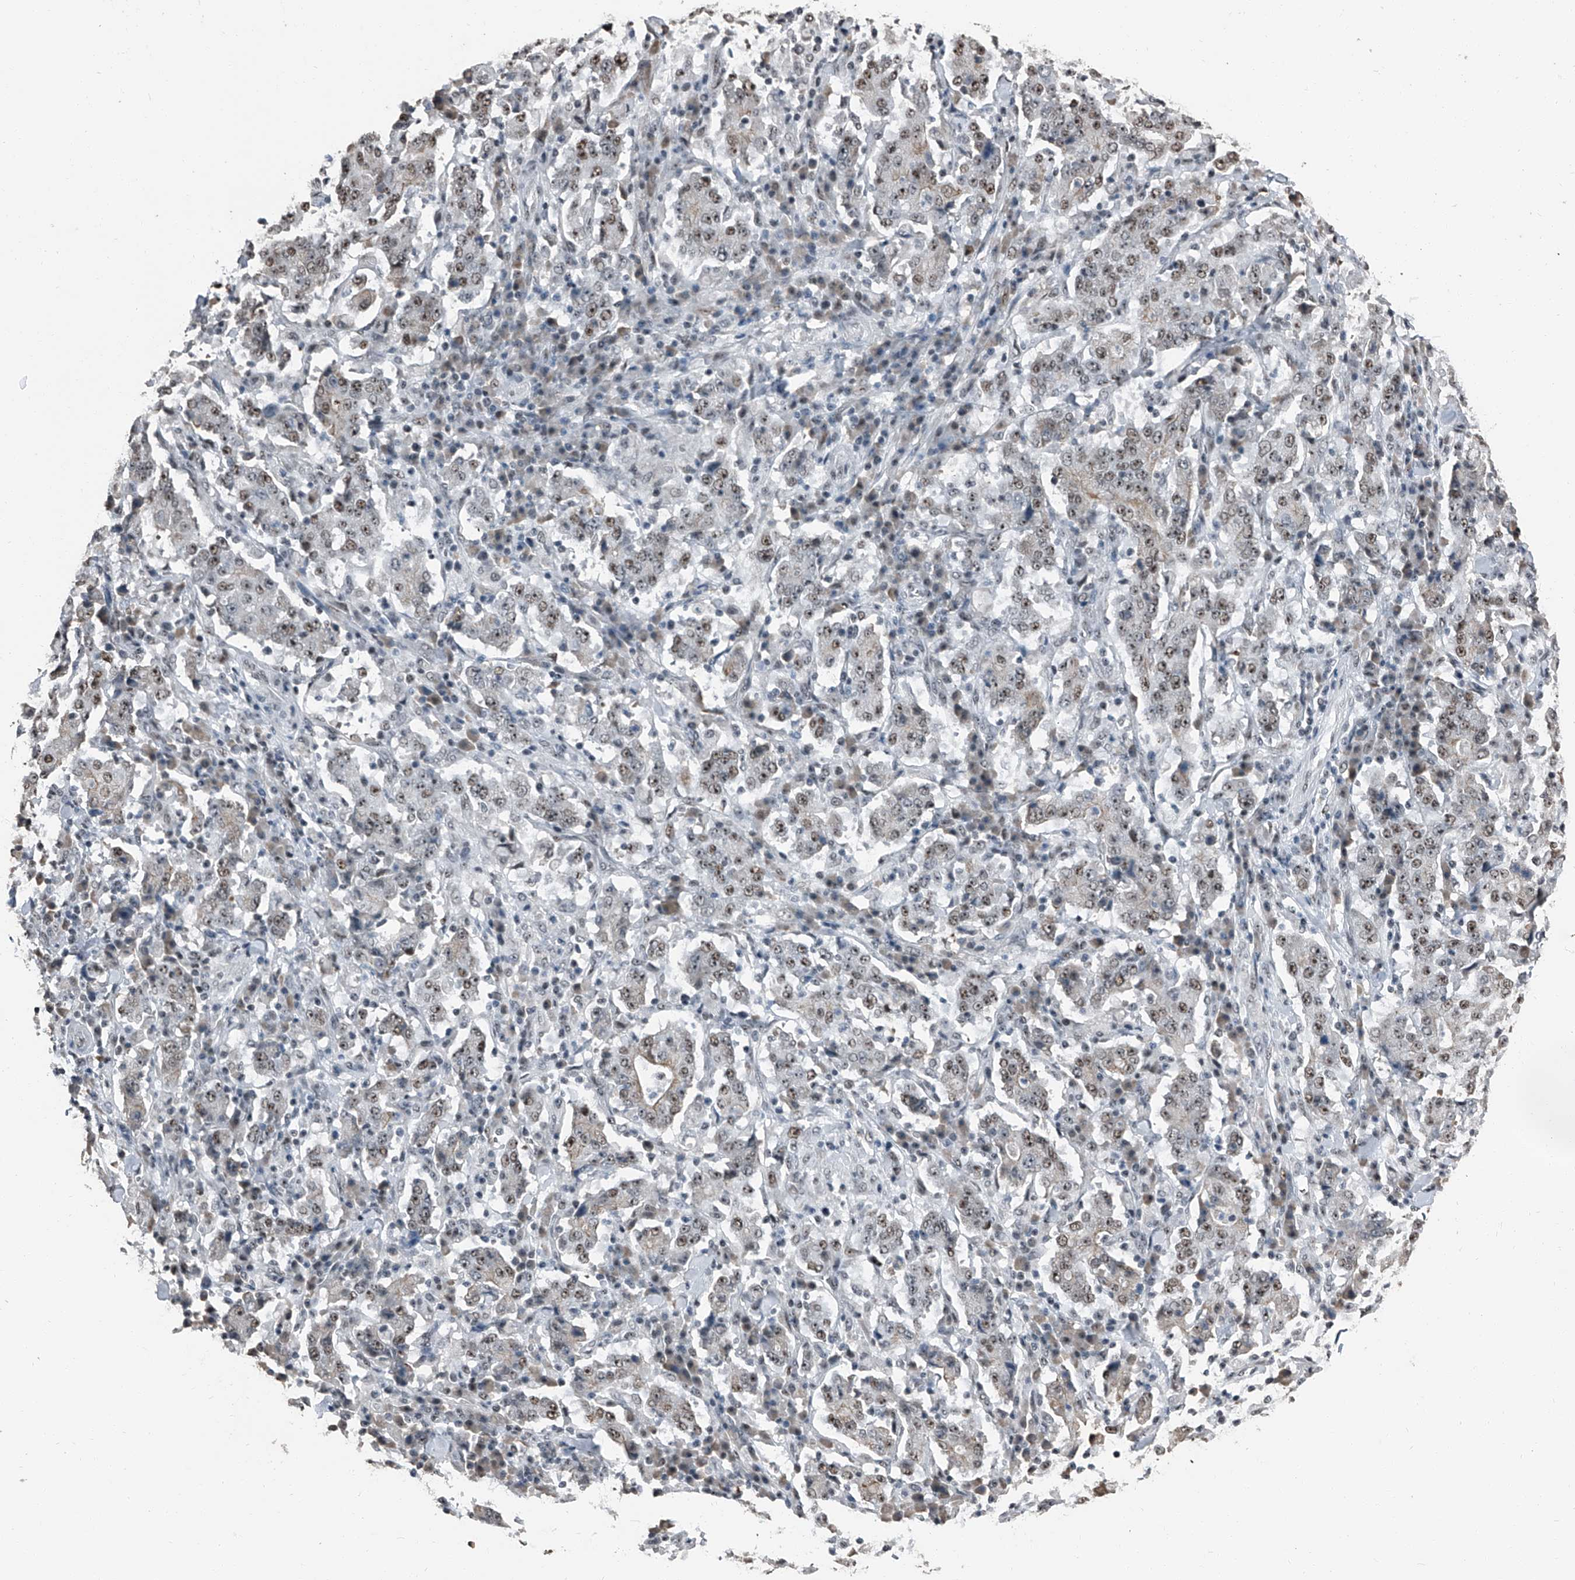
{"staining": {"intensity": "weak", "quantity": ">75%", "location": "nuclear"}, "tissue": "stomach cancer", "cell_type": "Tumor cells", "image_type": "cancer", "snomed": [{"axis": "morphology", "description": "Normal tissue, NOS"}, {"axis": "morphology", "description": "Adenocarcinoma, NOS"}, {"axis": "topography", "description": "Stomach, upper"}, {"axis": "topography", "description": "Stomach"}], "caption": "Protein expression by IHC demonstrates weak nuclear staining in about >75% of tumor cells in stomach adenocarcinoma. (DAB (3,3'-diaminobenzidine) IHC with brightfield microscopy, high magnification).", "gene": "TCOF1", "patient": {"sex": "male", "age": 59}}